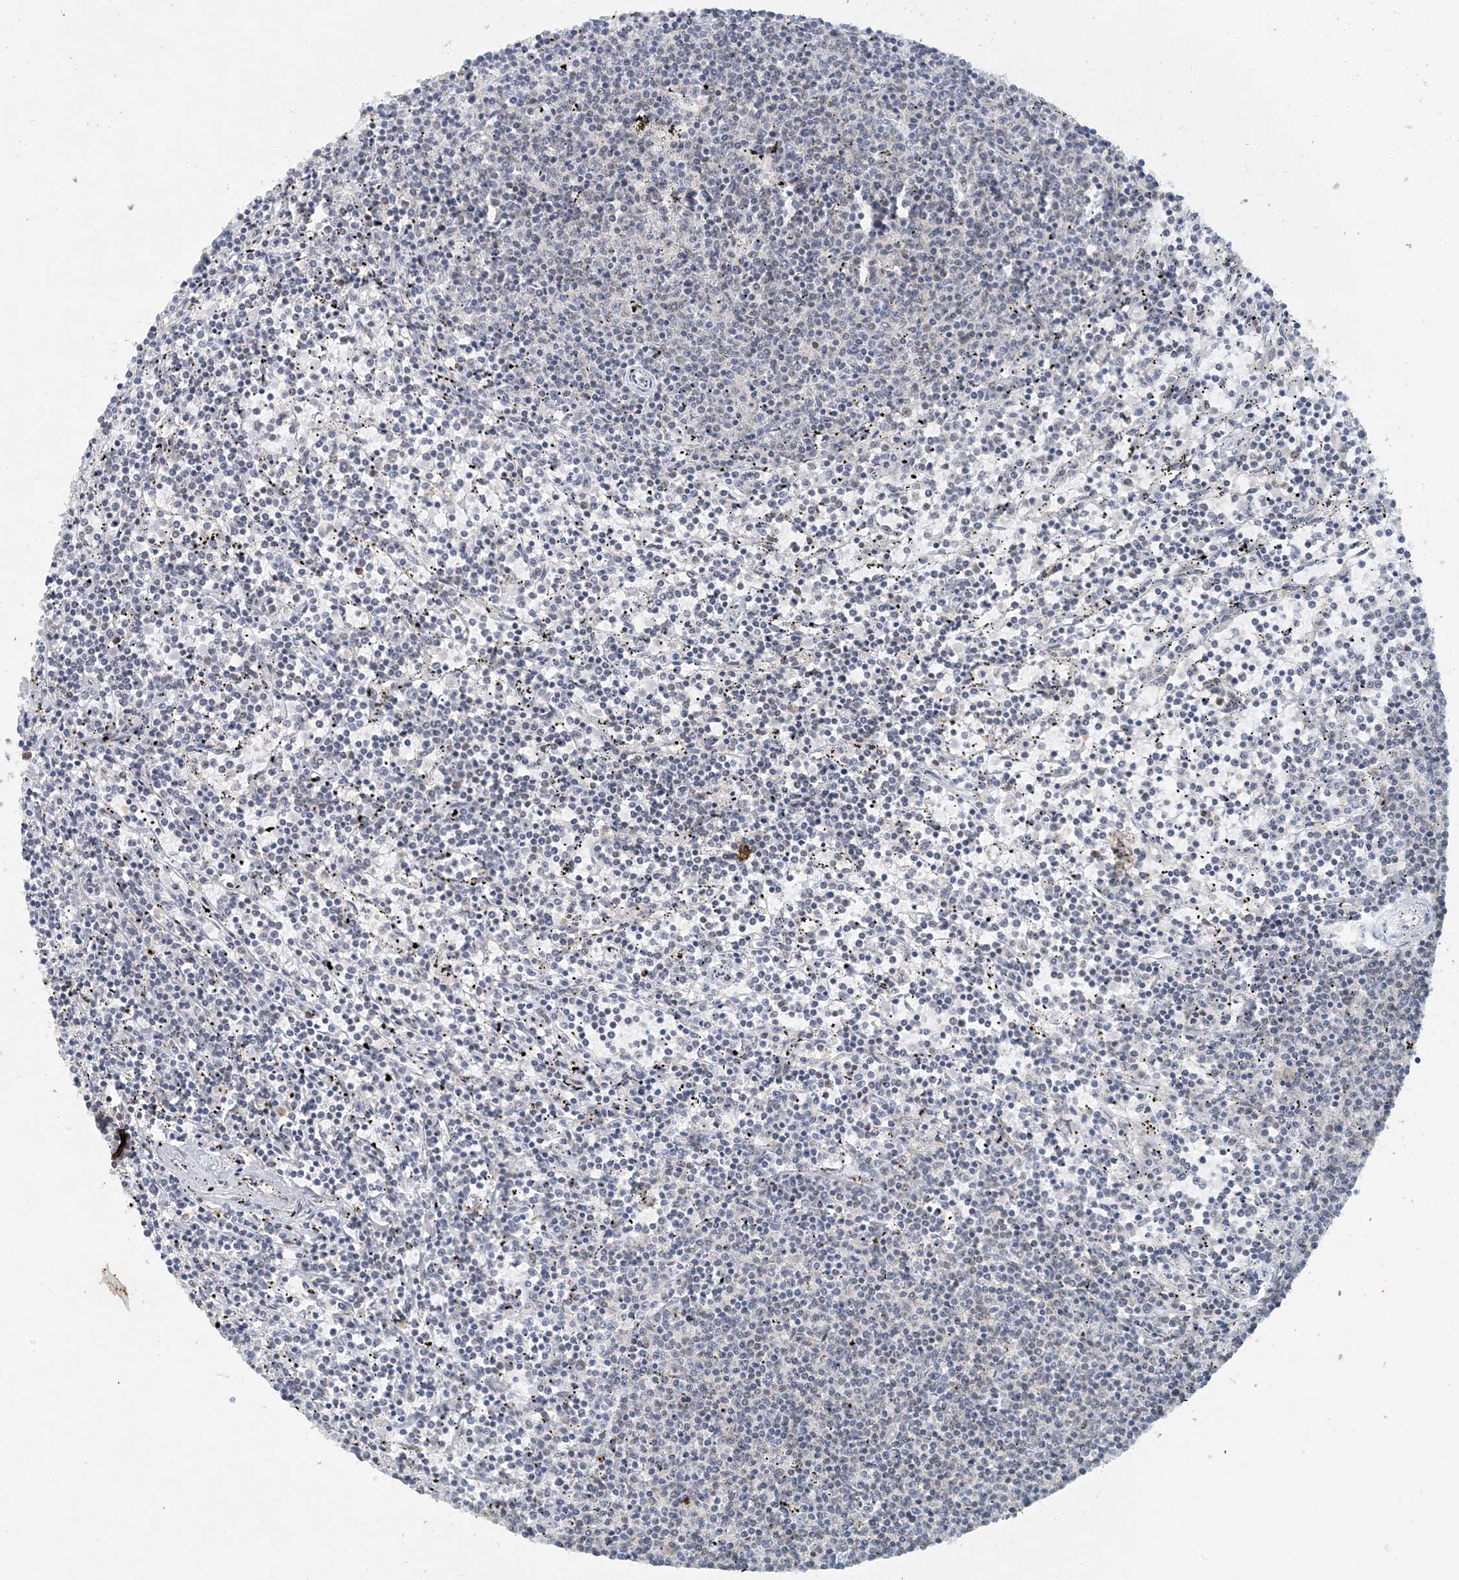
{"staining": {"intensity": "negative", "quantity": "none", "location": "none"}, "tissue": "lymphoma", "cell_type": "Tumor cells", "image_type": "cancer", "snomed": [{"axis": "morphology", "description": "Malignant lymphoma, non-Hodgkin's type, Low grade"}, {"axis": "topography", "description": "Spleen"}], "caption": "Immunohistochemical staining of malignant lymphoma, non-Hodgkin's type (low-grade) shows no significant expression in tumor cells.", "gene": "AK9", "patient": {"sex": "female", "age": 50}}